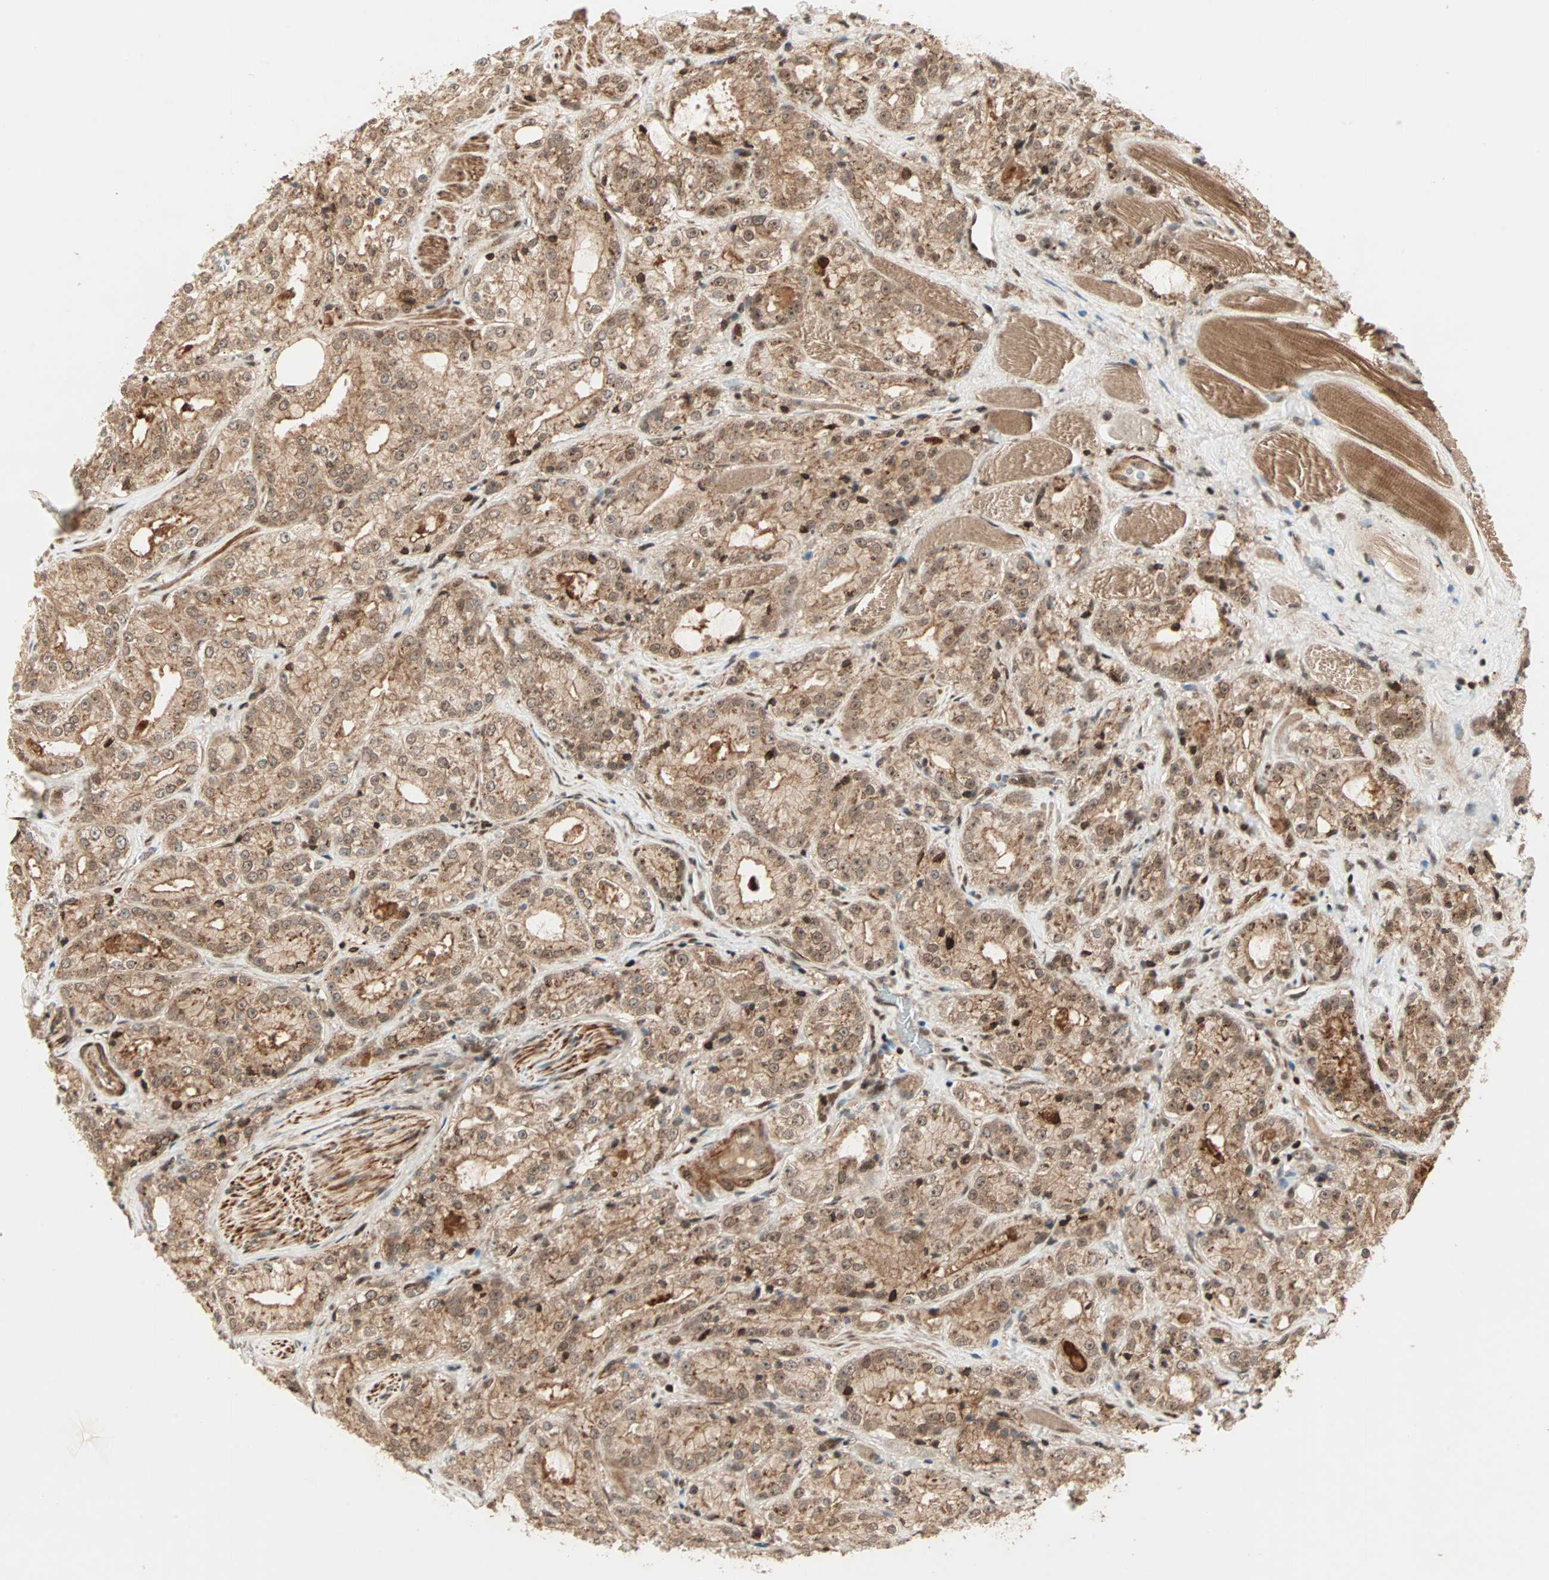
{"staining": {"intensity": "moderate", "quantity": ">75%", "location": "cytoplasmic/membranous,nuclear"}, "tissue": "prostate cancer", "cell_type": "Tumor cells", "image_type": "cancer", "snomed": [{"axis": "morphology", "description": "Adenocarcinoma, High grade"}, {"axis": "topography", "description": "Prostate"}], "caption": "Prostate cancer (high-grade adenocarcinoma) stained for a protein shows moderate cytoplasmic/membranous and nuclear positivity in tumor cells.", "gene": "ZBED9", "patient": {"sex": "male", "age": 73}}